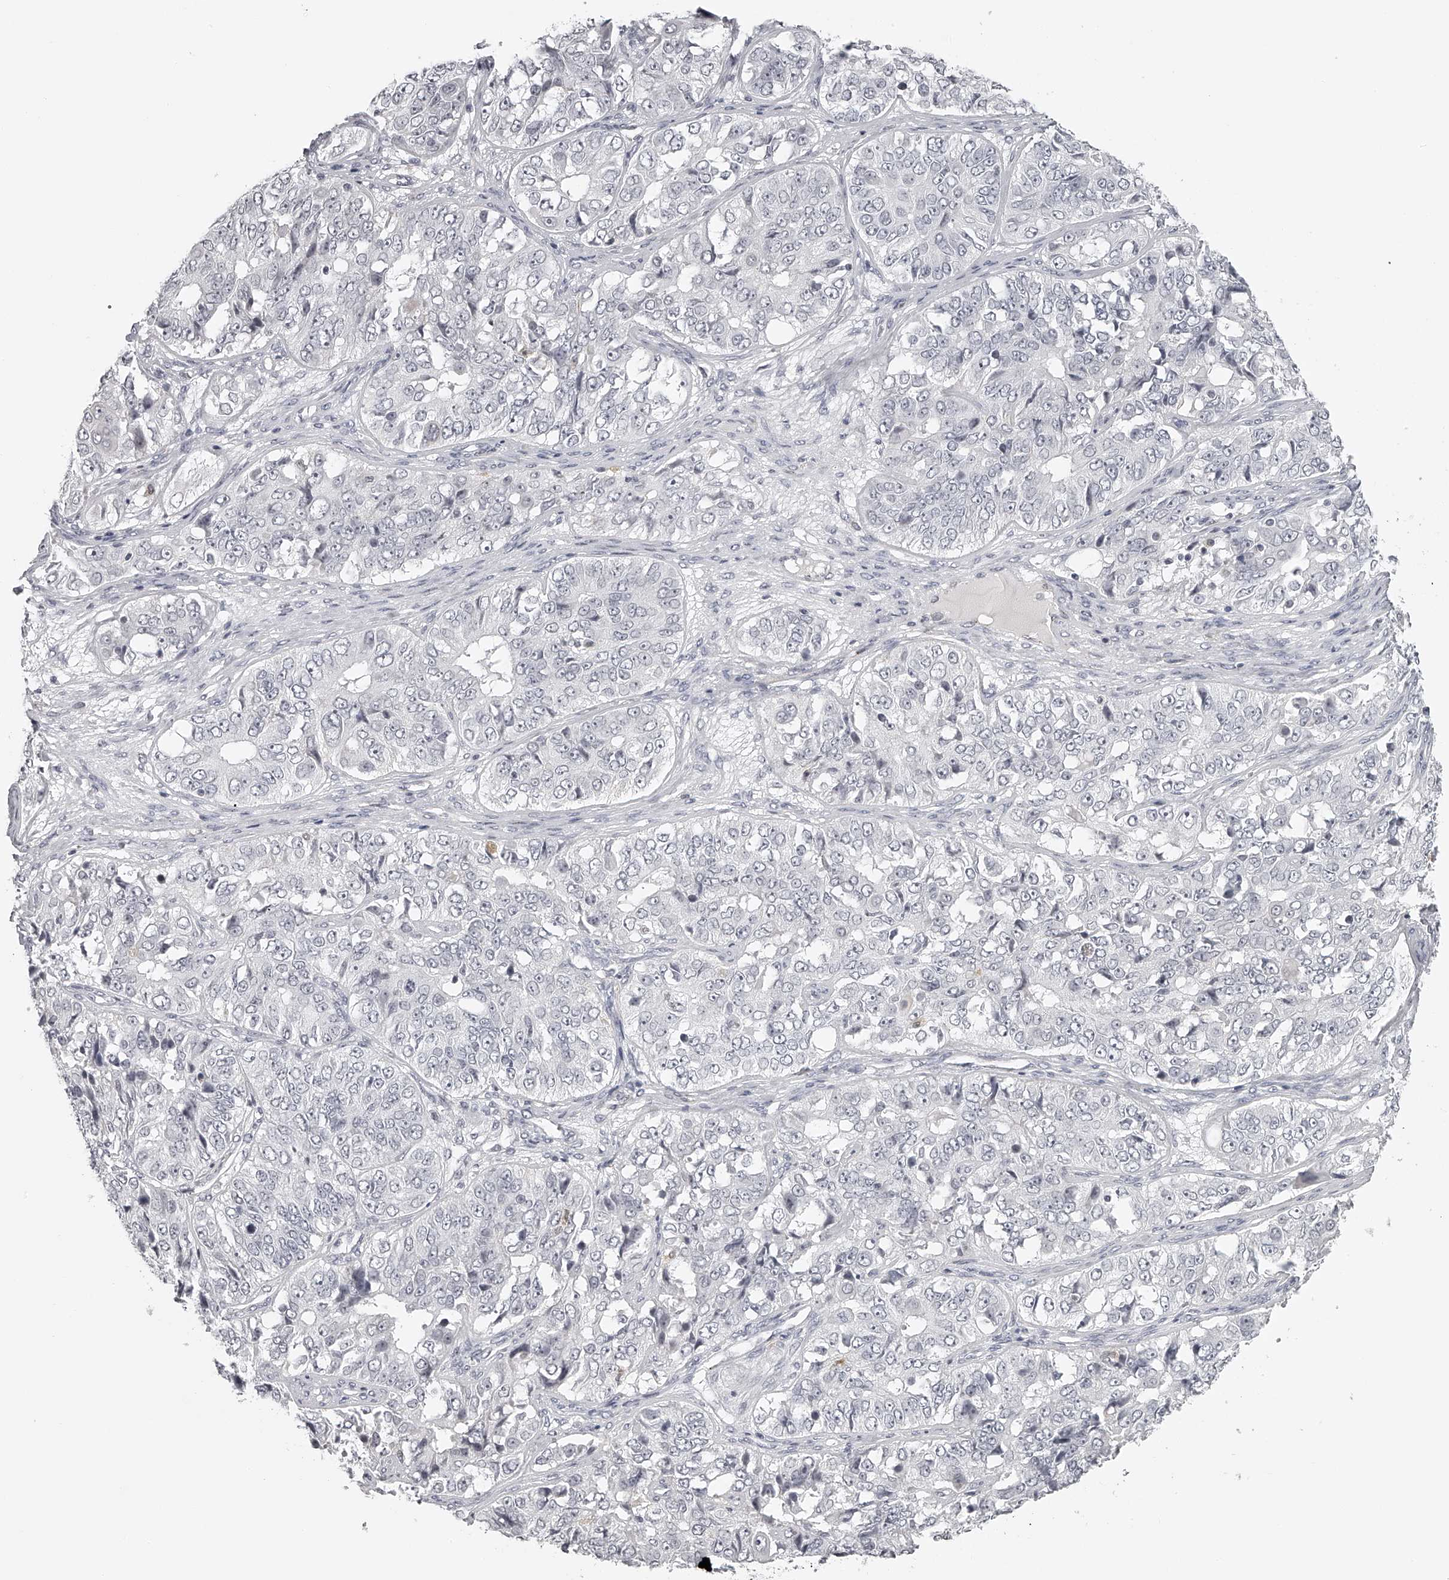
{"staining": {"intensity": "negative", "quantity": "none", "location": "none"}, "tissue": "ovarian cancer", "cell_type": "Tumor cells", "image_type": "cancer", "snomed": [{"axis": "morphology", "description": "Carcinoma, endometroid"}, {"axis": "topography", "description": "Ovary"}], "caption": "Ovarian cancer was stained to show a protein in brown. There is no significant staining in tumor cells.", "gene": "RNF220", "patient": {"sex": "female", "age": 51}}